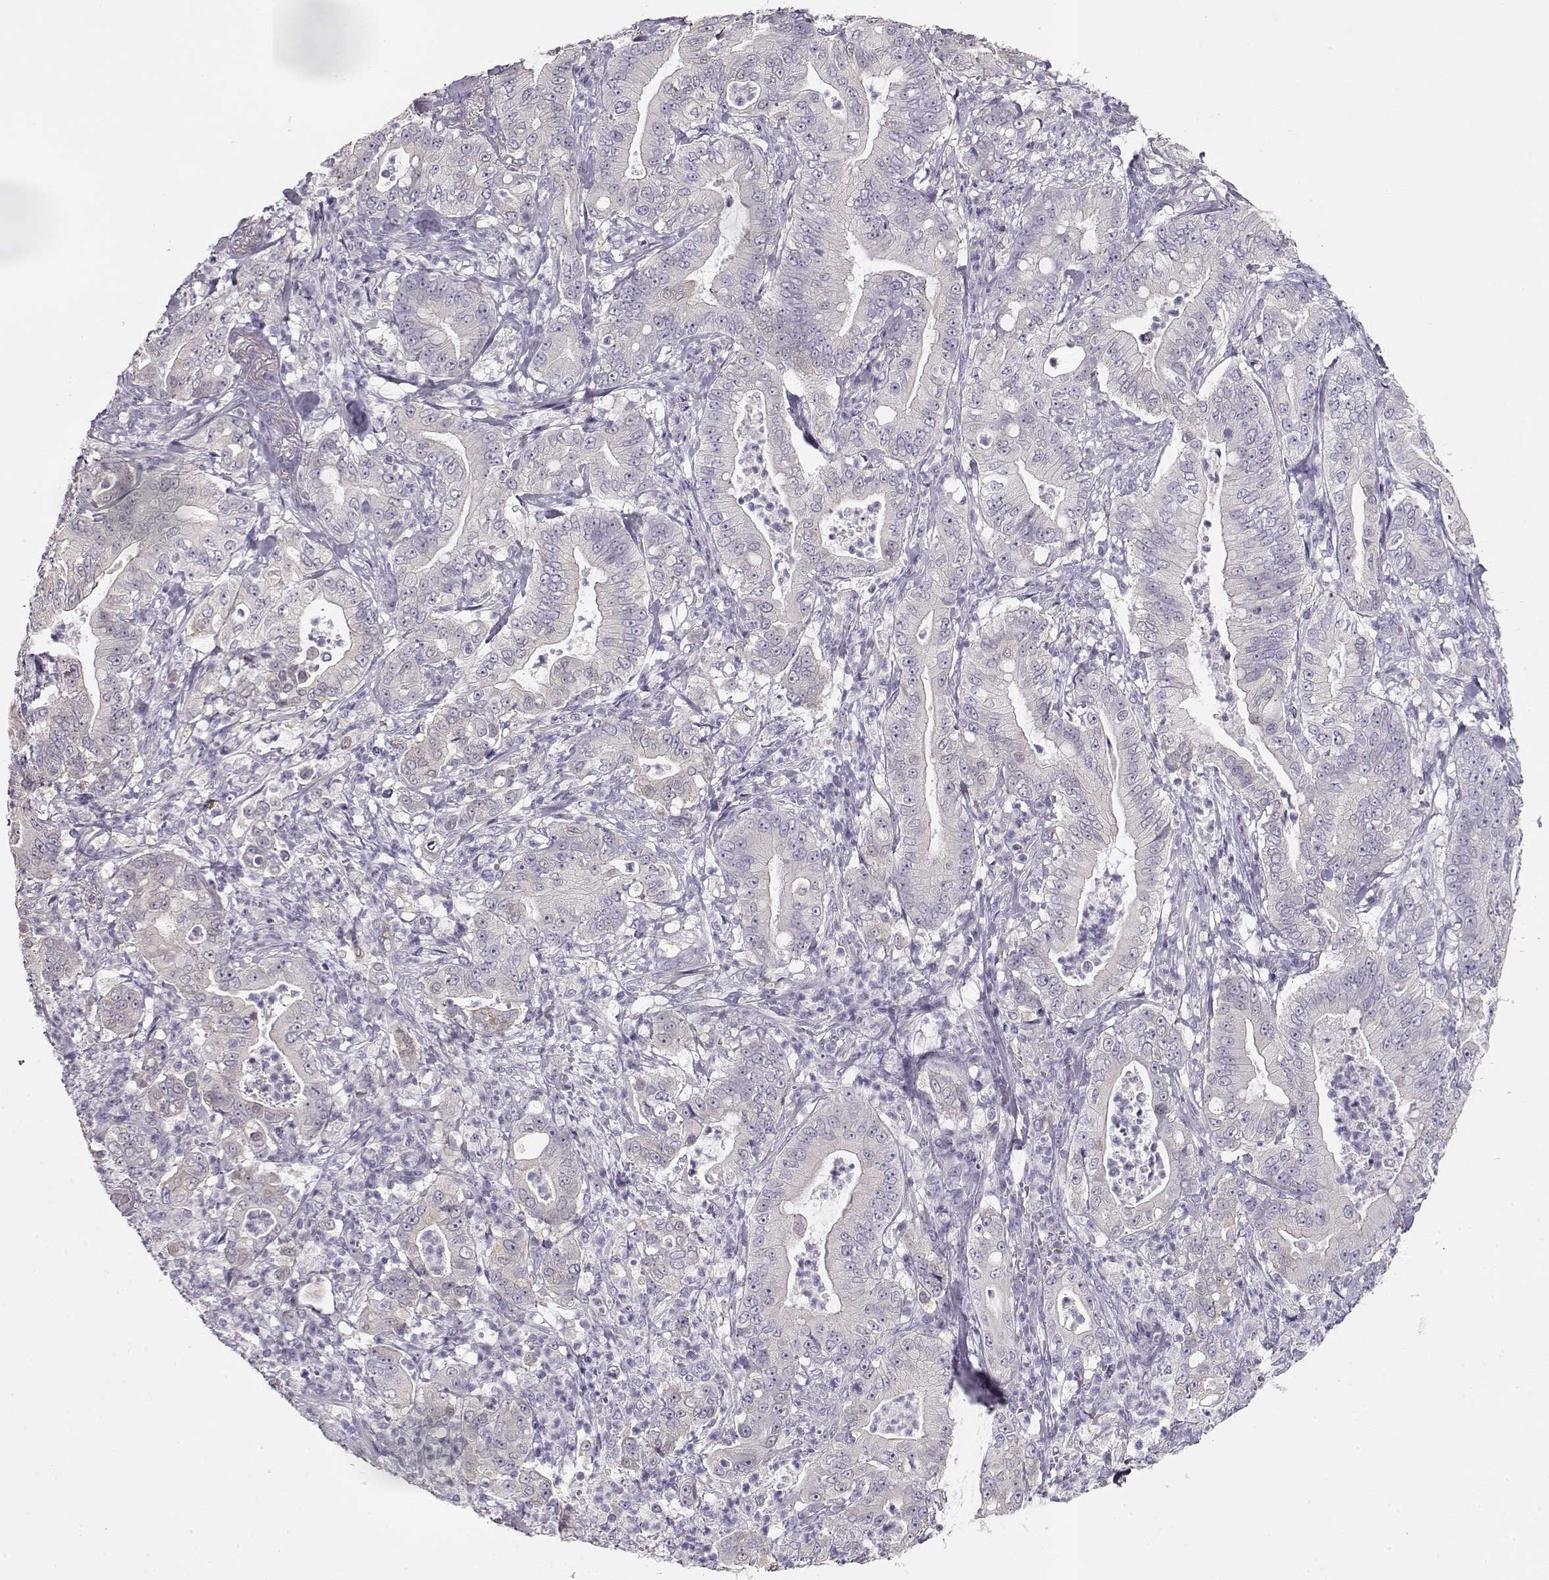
{"staining": {"intensity": "negative", "quantity": "none", "location": "none"}, "tissue": "pancreatic cancer", "cell_type": "Tumor cells", "image_type": "cancer", "snomed": [{"axis": "morphology", "description": "Adenocarcinoma, NOS"}, {"axis": "topography", "description": "Pancreas"}], "caption": "A photomicrograph of adenocarcinoma (pancreatic) stained for a protein reveals no brown staining in tumor cells.", "gene": "GLIPR1L2", "patient": {"sex": "male", "age": 71}}